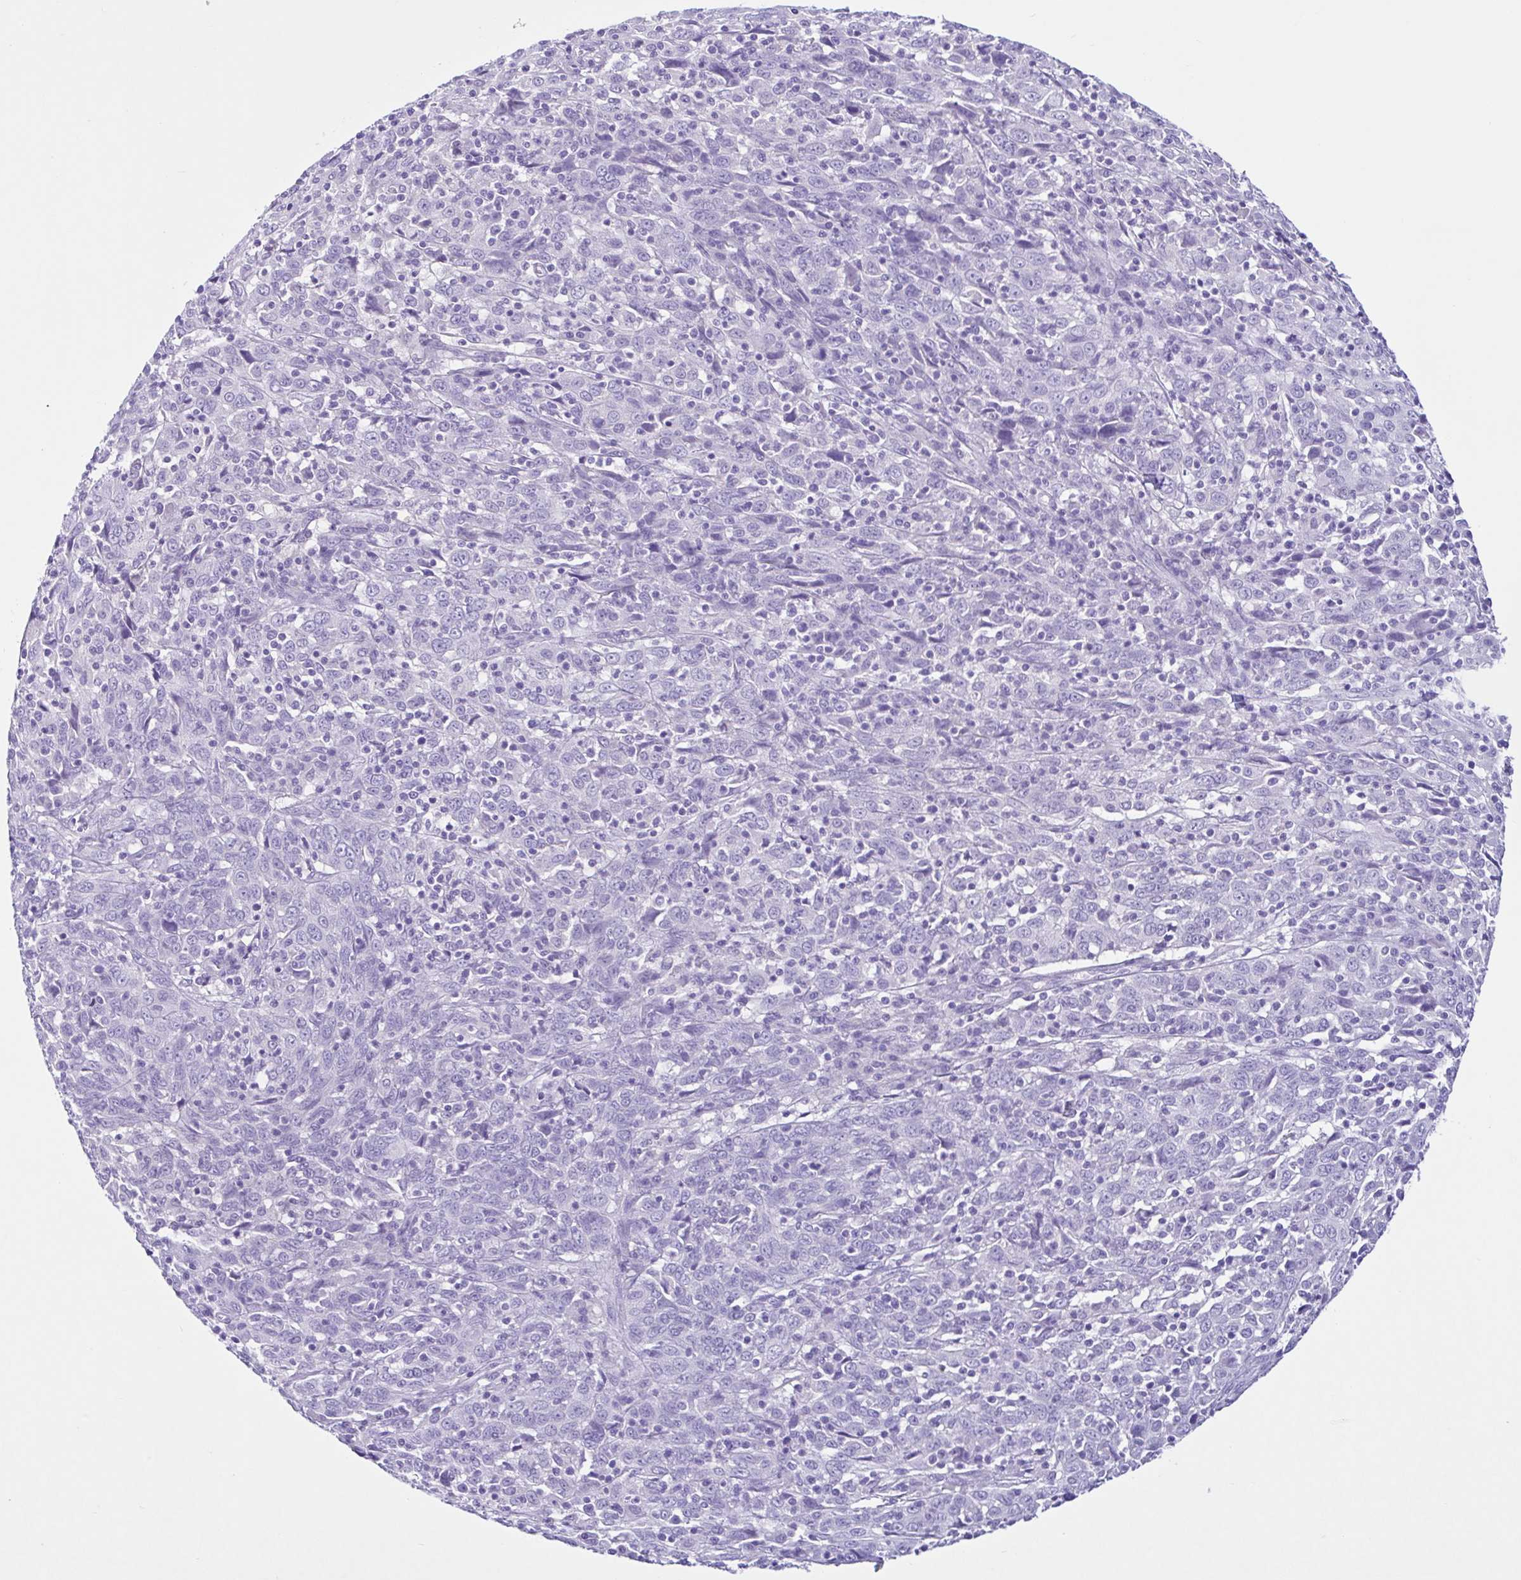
{"staining": {"intensity": "negative", "quantity": "none", "location": "none"}, "tissue": "cervical cancer", "cell_type": "Tumor cells", "image_type": "cancer", "snomed": [{"axis": "morphology", "description": "Squamous cell carcinoma, NOS"}, {"axis": "topography", "description": "Cervix"}], "caption": "The micrograph demonstrates no significant expression in tumor cells of squamous cell carcinoma (cervical). The staining was performed using DAB (3,3'-diaminobenzidine) to visualize the protein expression in brown, while the nuclei were stained in blue with hematoxylin (Magnification: 20x).", "gene": "CYP19A1", "patient": {"sex": "female", "age": 46}}